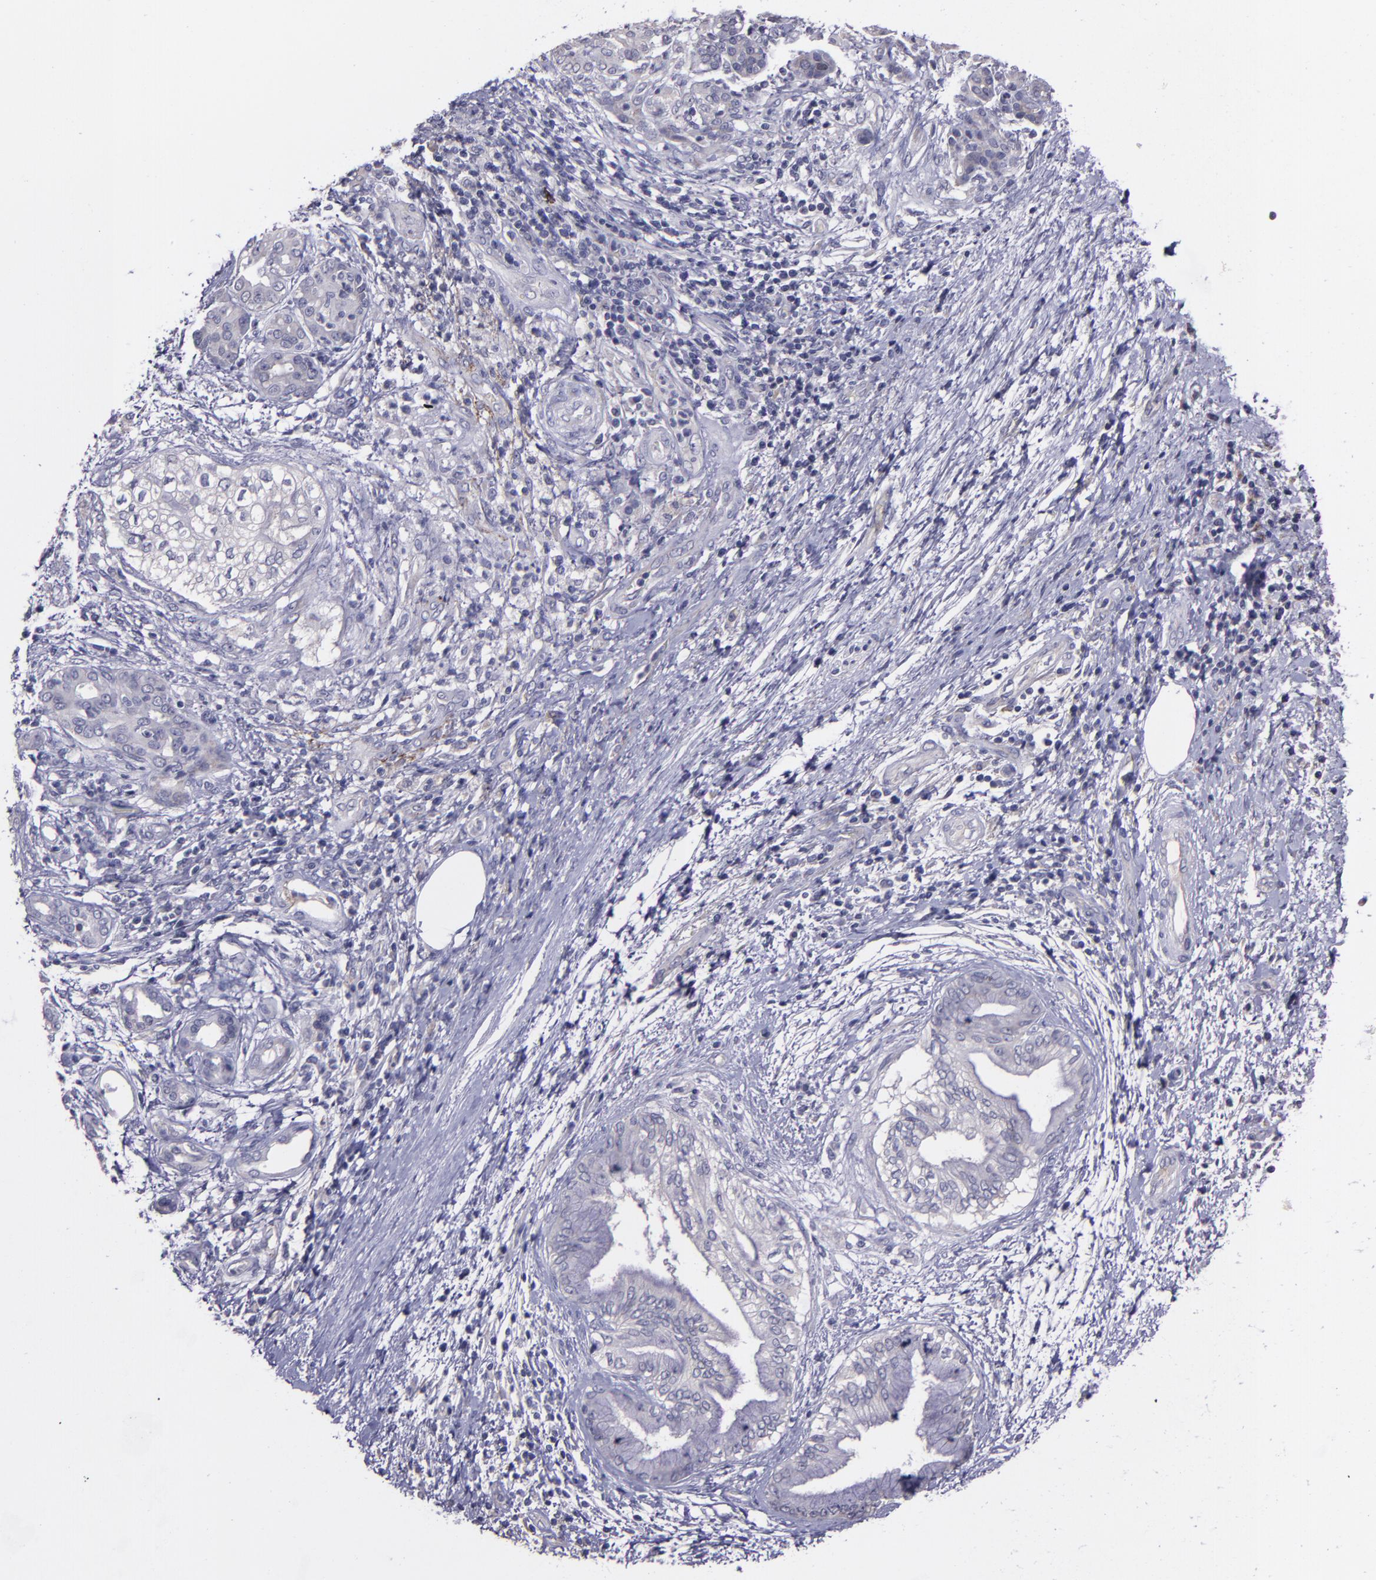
{"staining": {"intensity": "negative", "quantity": "none", "location": "none"}, "tissue": "pancreatic cancer", "cell_type": "Tumor cells", "image_type": "cancer", "snomed": [{"axis": "morphology", "description": "Adenocarcinoma, NOS"}, {"axis": "topography", "description": "Pancreas"}], "caption": "Immunohistochemistry (IHC) of pancreatic adenocarcinoma shows no positivity in tumor cells.", "gene": "MASP1", "patient": {"sex": "female", "age": 70}}